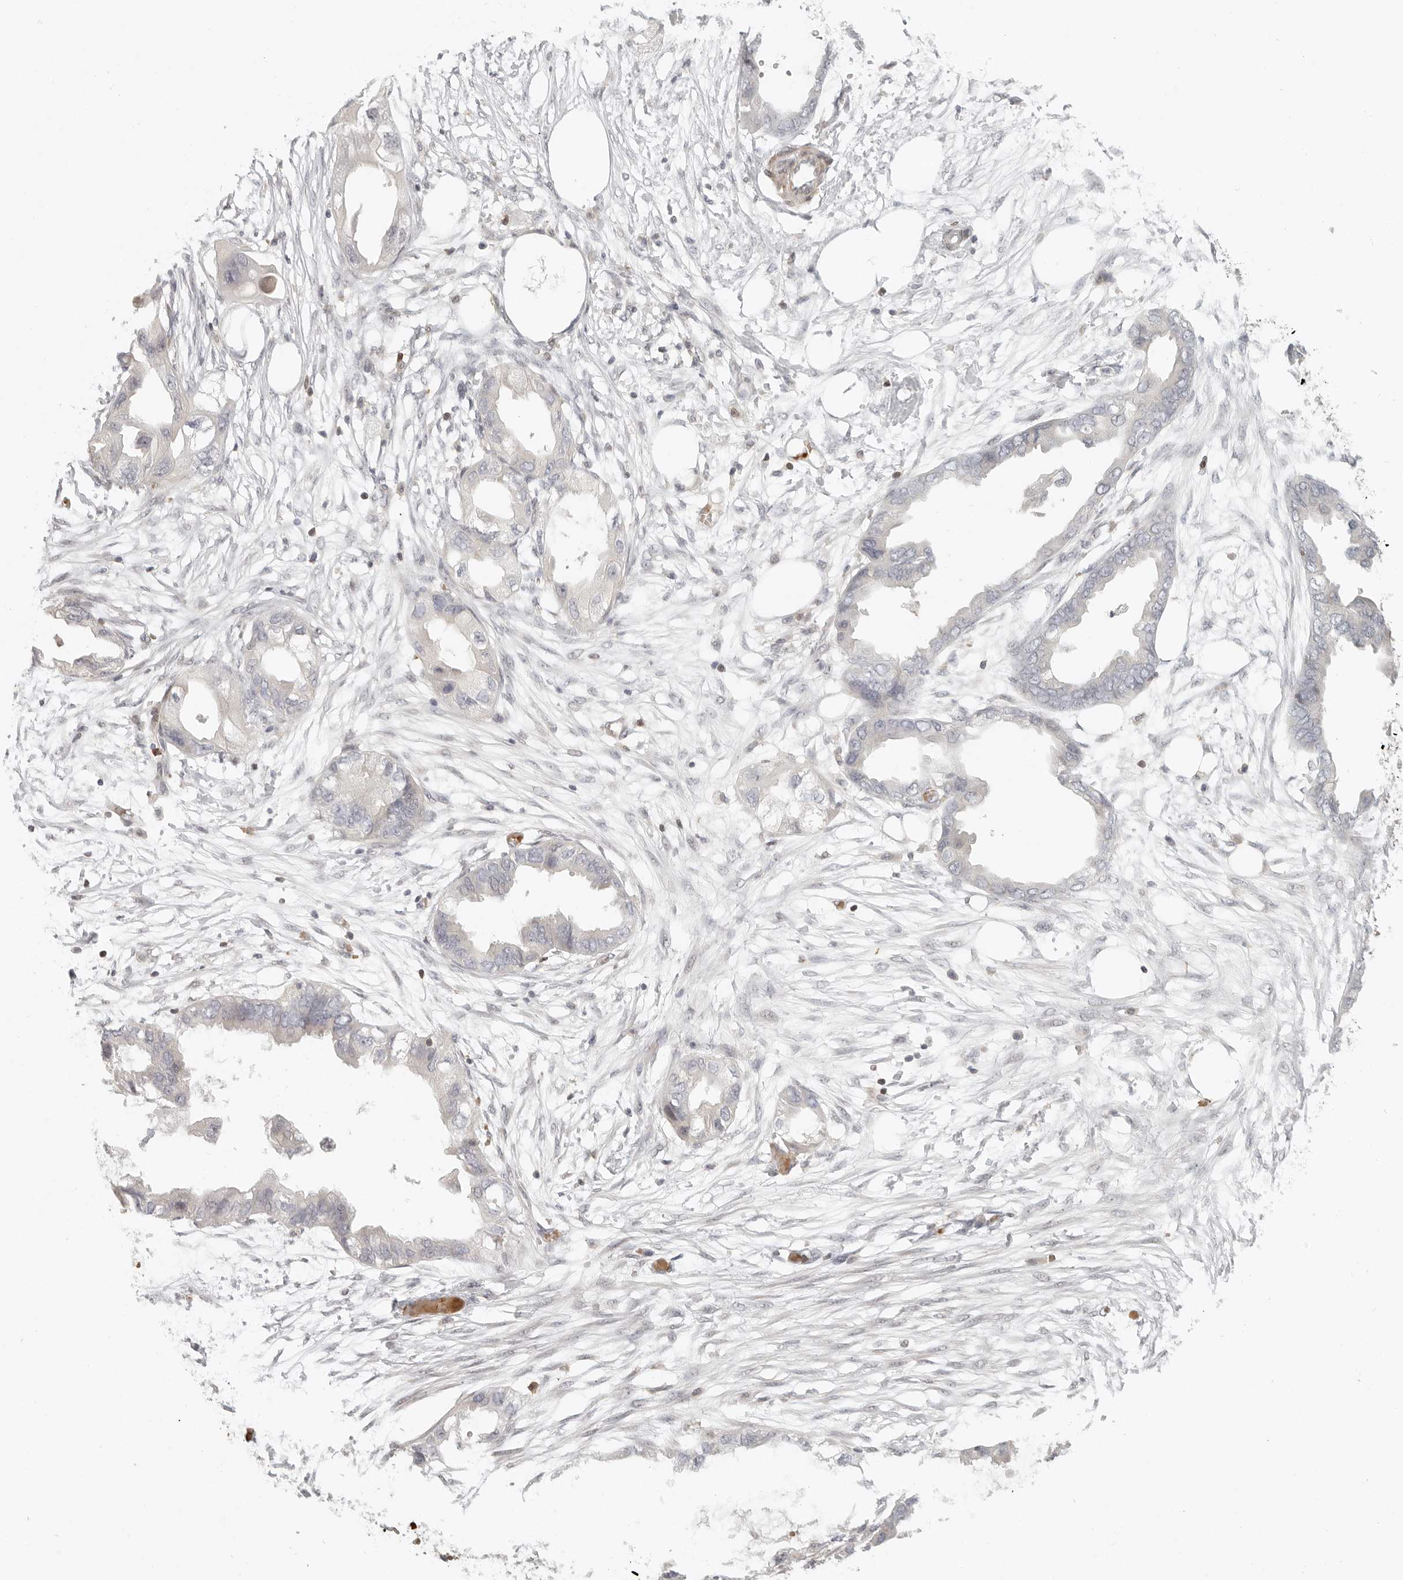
{"staining": {"intensity": "negative", "quantity": "none", "location": "none"}, "tissue": "endometrial cancer", "cell_type": "Tumor cells", "image_type": "cancer", "snomed": [{"axis": "morphology", "description": "Adenocarcinoma, NOS"}, {"axis": "morphology", "description": "Adenocarcinoma, metastatic, NOS"}, {"axis": "topography", "description": "Adipose tissue"}, {"axis": "topography", "description": "Endometrium"}], "caption": "IHC photomicrograph of neoplastic tissue: human endometrial cancer stained with DAB (3,3'-diaminobenzidine) shows no significant protein expression in tumor cells.", "gene": "AHDC1", "patient": {"sex": "female", "age": 67}}